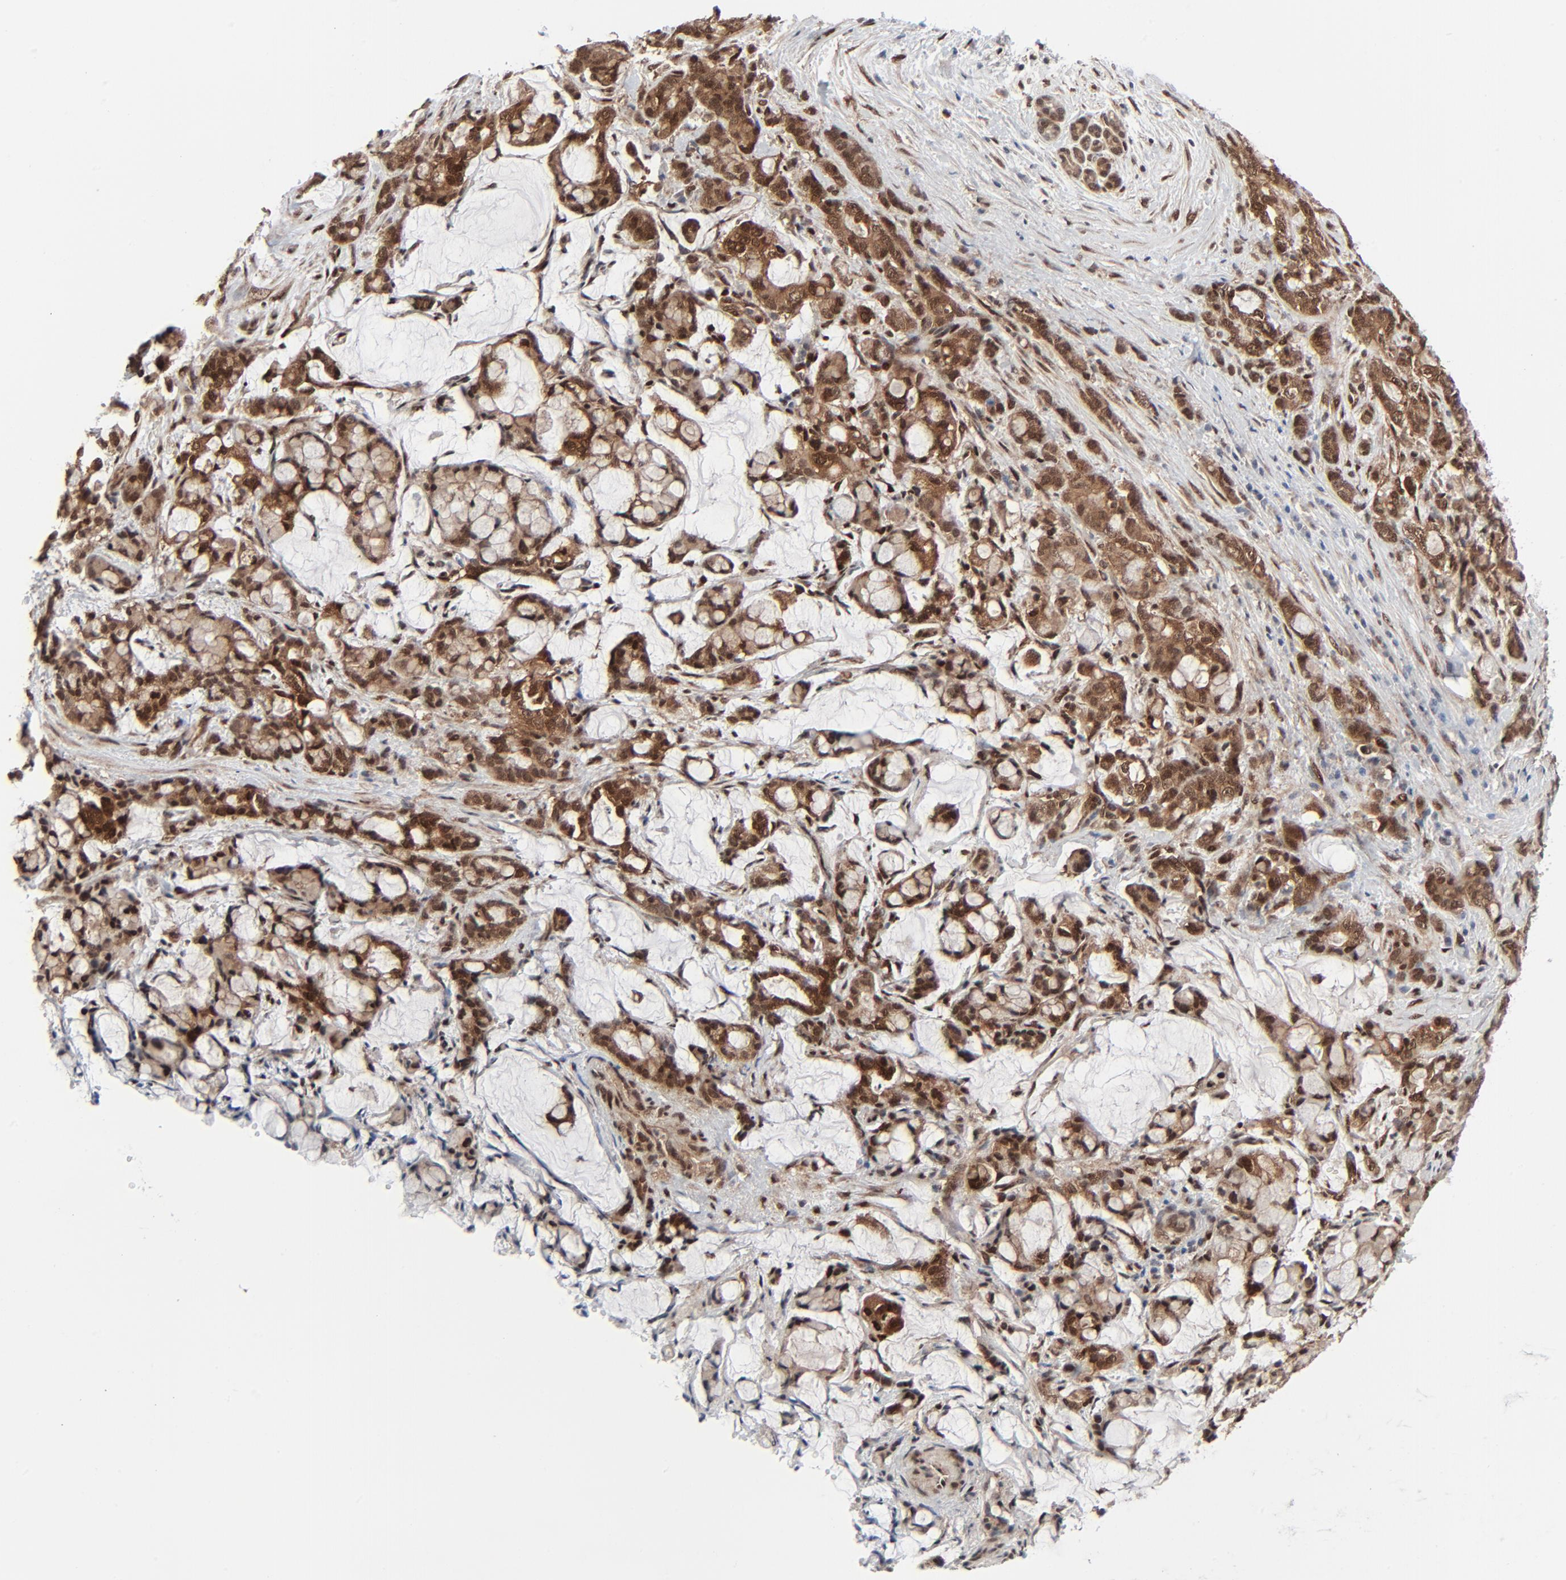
{"staining": {"intensity": "moderate", "quantity": ">75%", "location": "cytoplasmic/membranous,nuclear"}, "tissue": "pancreatic cancer", "cell_type": "Tumor cells", "image_type": "cancer", "snomed": [{"axis": "morphology", "description": "Adenocarcinoma, NOS"}, {"axis": "topography", "description": "Pancreas"}], "caption": "Immunohistochemical staining of human pancreatic cancer (adenocarcinoma) demonstrates medium levels of moderate cytoplasmic/membranous and nuclear protein expression in approximately >75% of tumor cells.", "gene": "AKT1", "patient": {"sex": "female", "age": 73}}